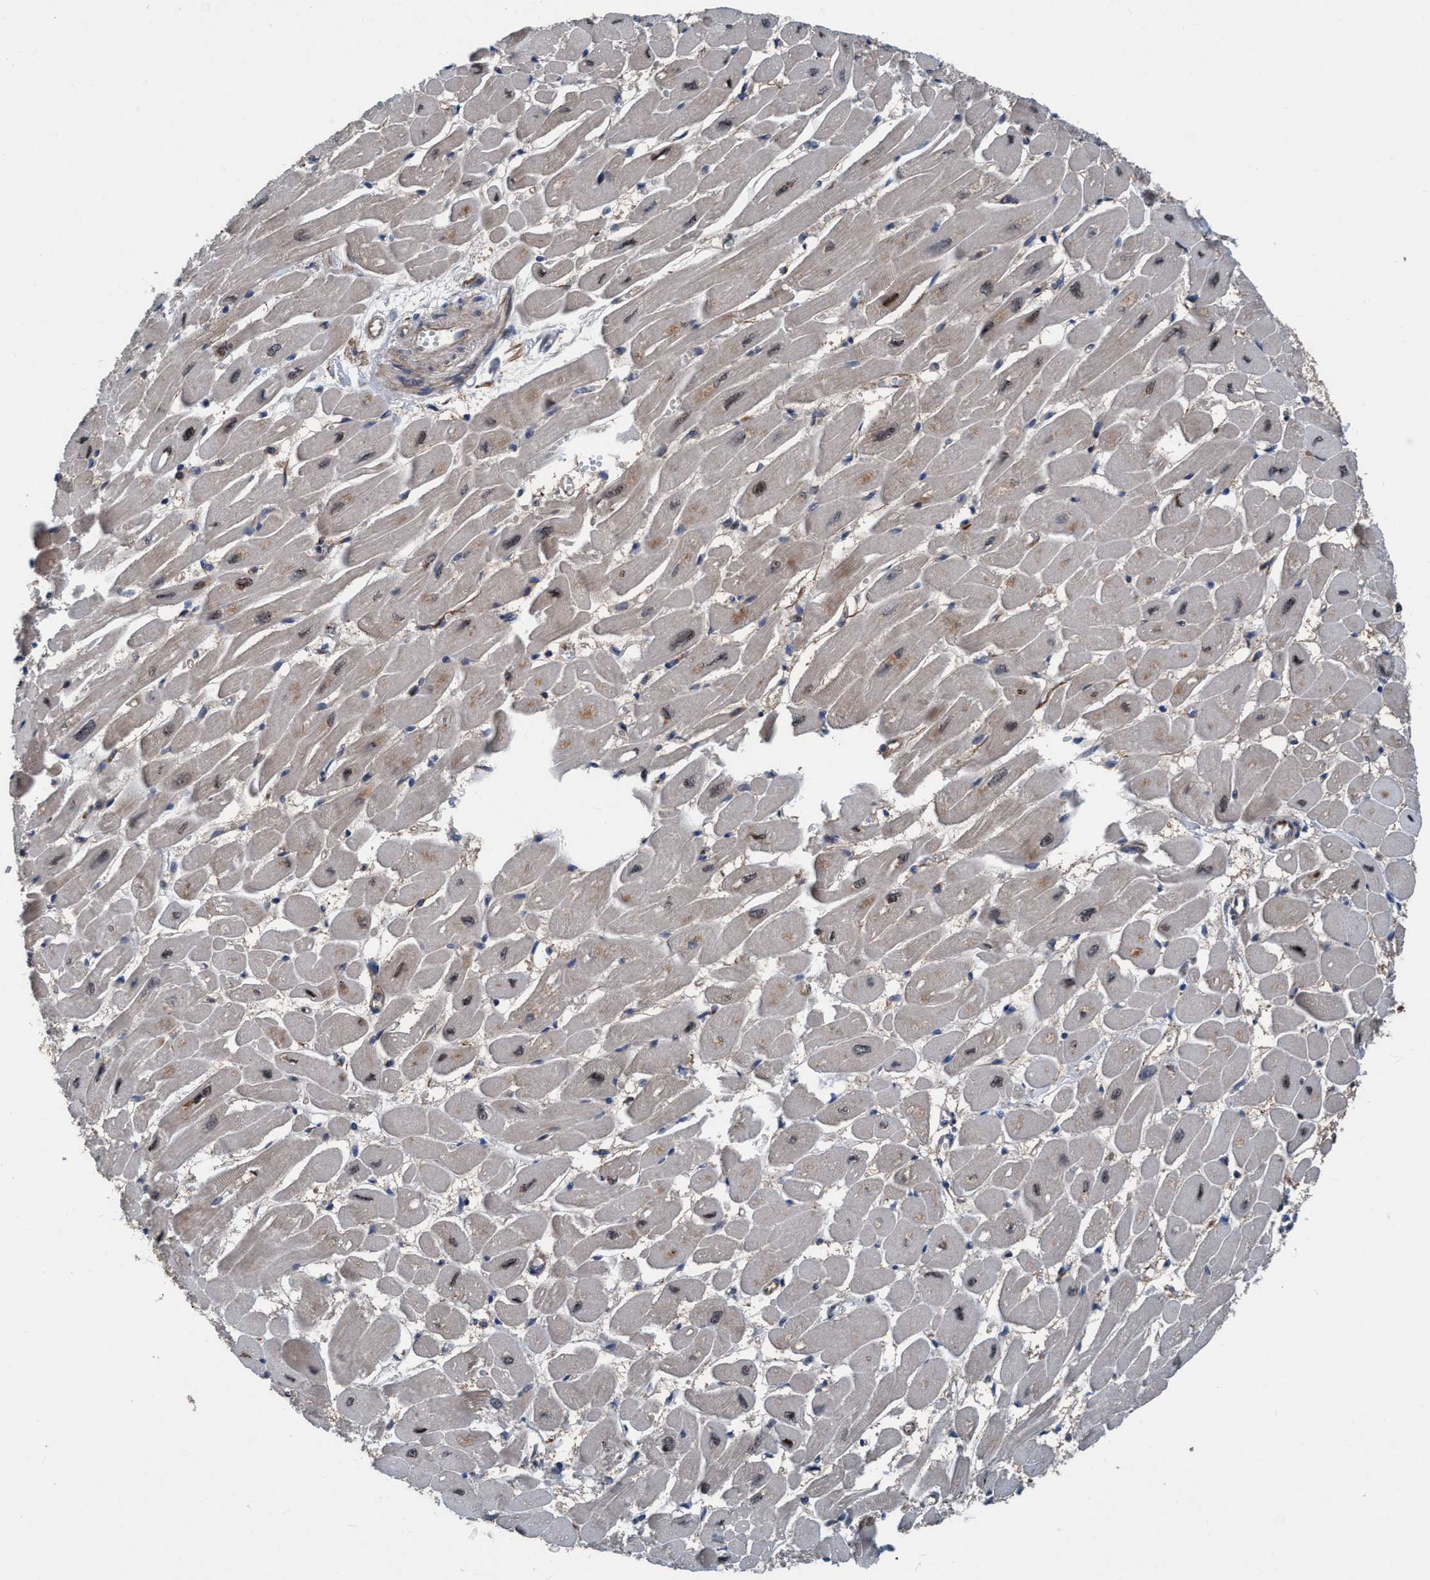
{"staining": {"intensity": "moderate", "quantity": ">75%", "location": "cytoplasmic/membranous,nuclear"}, "tissue": "heart muscle", "cell_type": "Cardiomyocytes", "image_type": "normal", "snomed": [{"axis": "morphology", "description": "Normal tissue, NOS"}, {"axis": "topography", "description": "Heart"}], "caption": "High-power microscopy captured an IHC image of normal heart muscle, revealing moderate cytoplasmic/membranous,nuclear staining in approximately >75% of cardiomyocytes. (Brightfield microscopy of DAB IHC at high magnification).", "gene": "NMT1", "patient": {"sex": "female", "age": 54}}